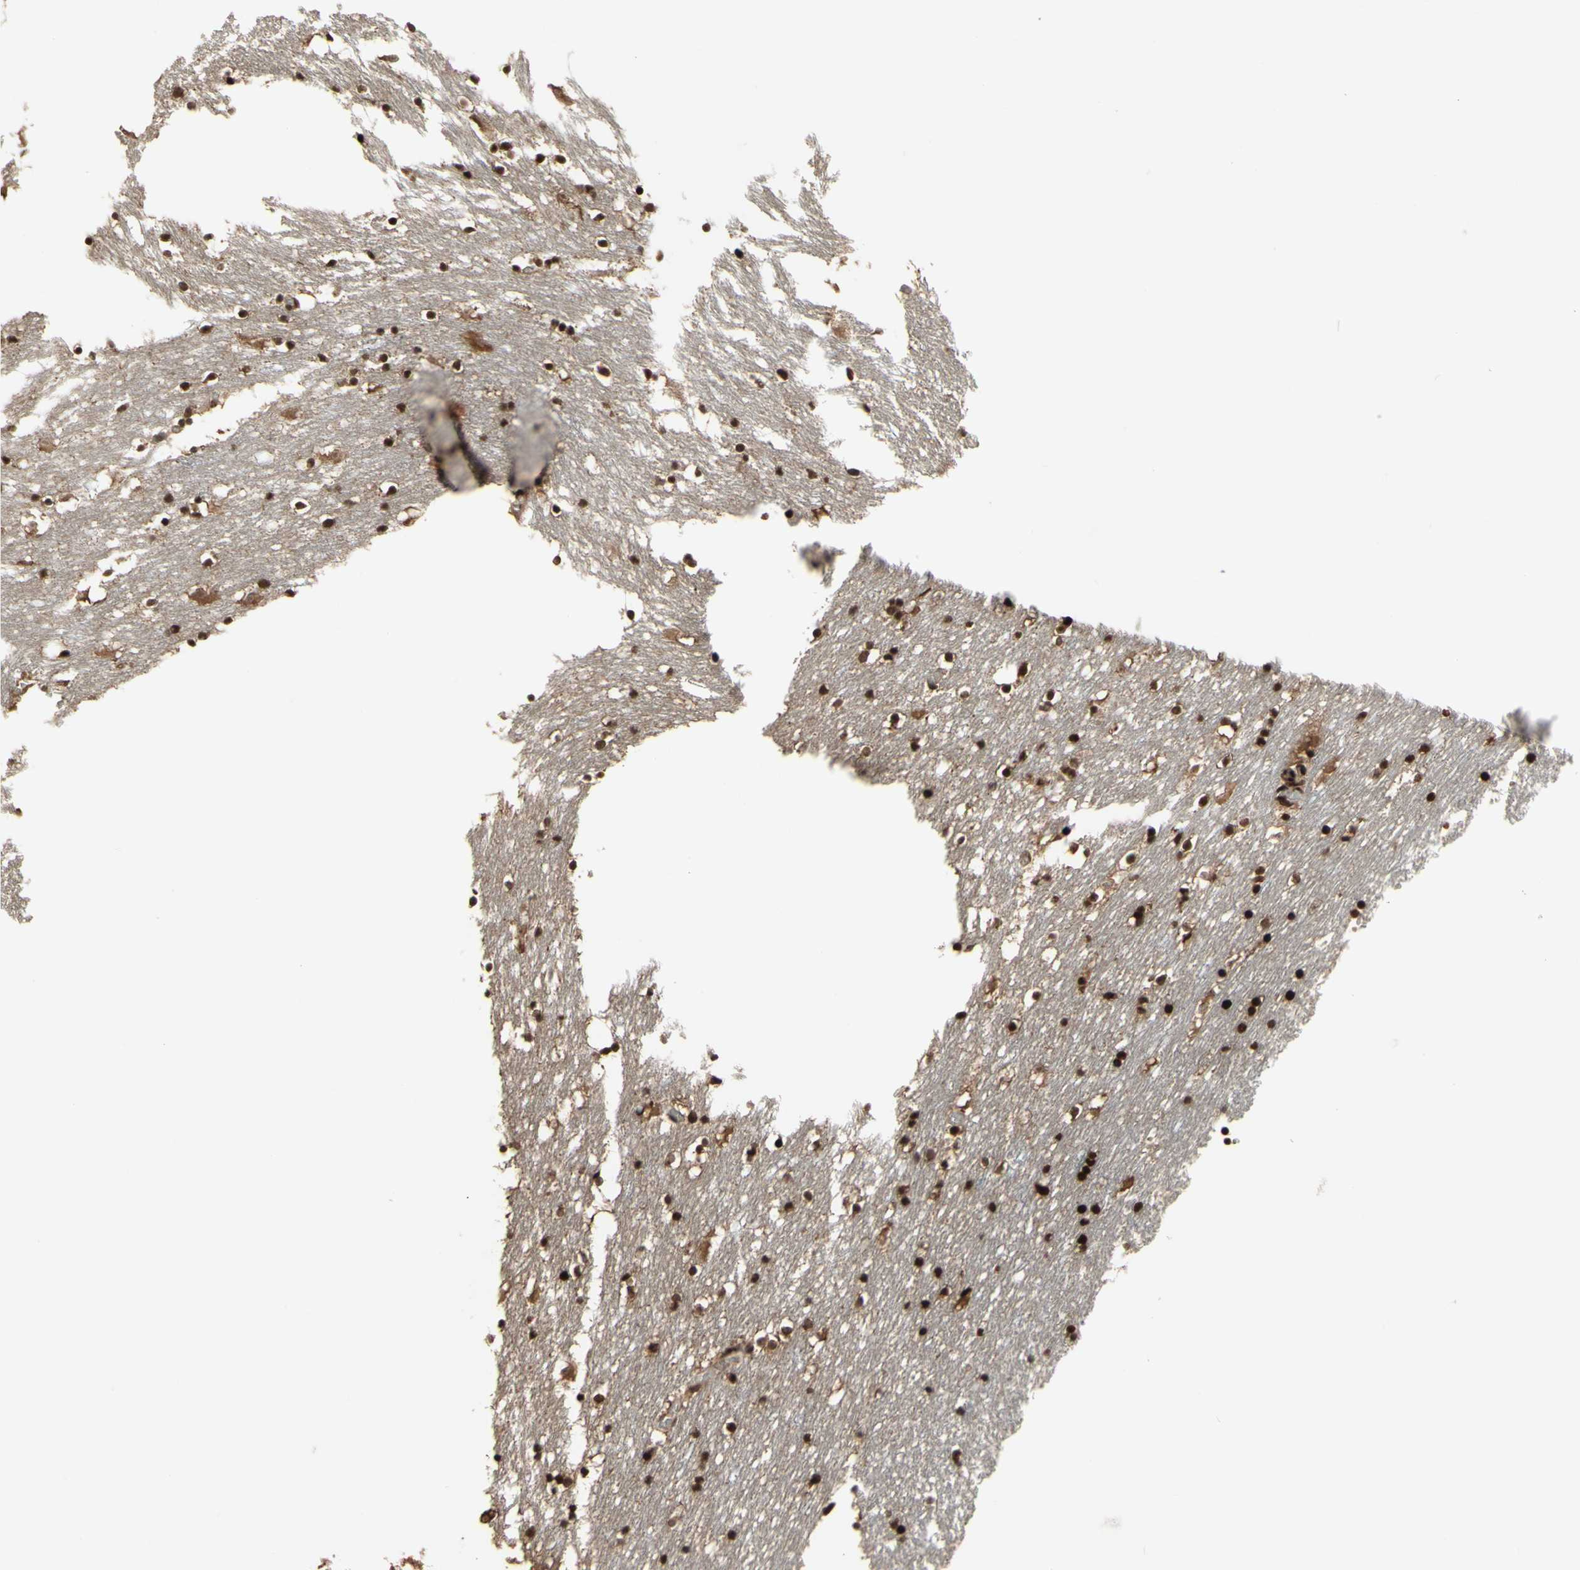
{"staining": {"intensity": "strong", "quantity": ">75%", "location": "nuclear"}, "tissue": "caudate", "cell_type": "Glial cells", "image_type": "normal", "snomed": [{"axis": "morphology", "description": "Normal tissue, NOS"}, {"axis": "topography", "description": "Lateral ventricle wall"}], "caption": "Human caudate stained with a brown dye exhibits strong nuclear positive expression in approximately >75% of glial cells.", "gene": "CBX1", "patient": {"sex": "male", "age": 45}}